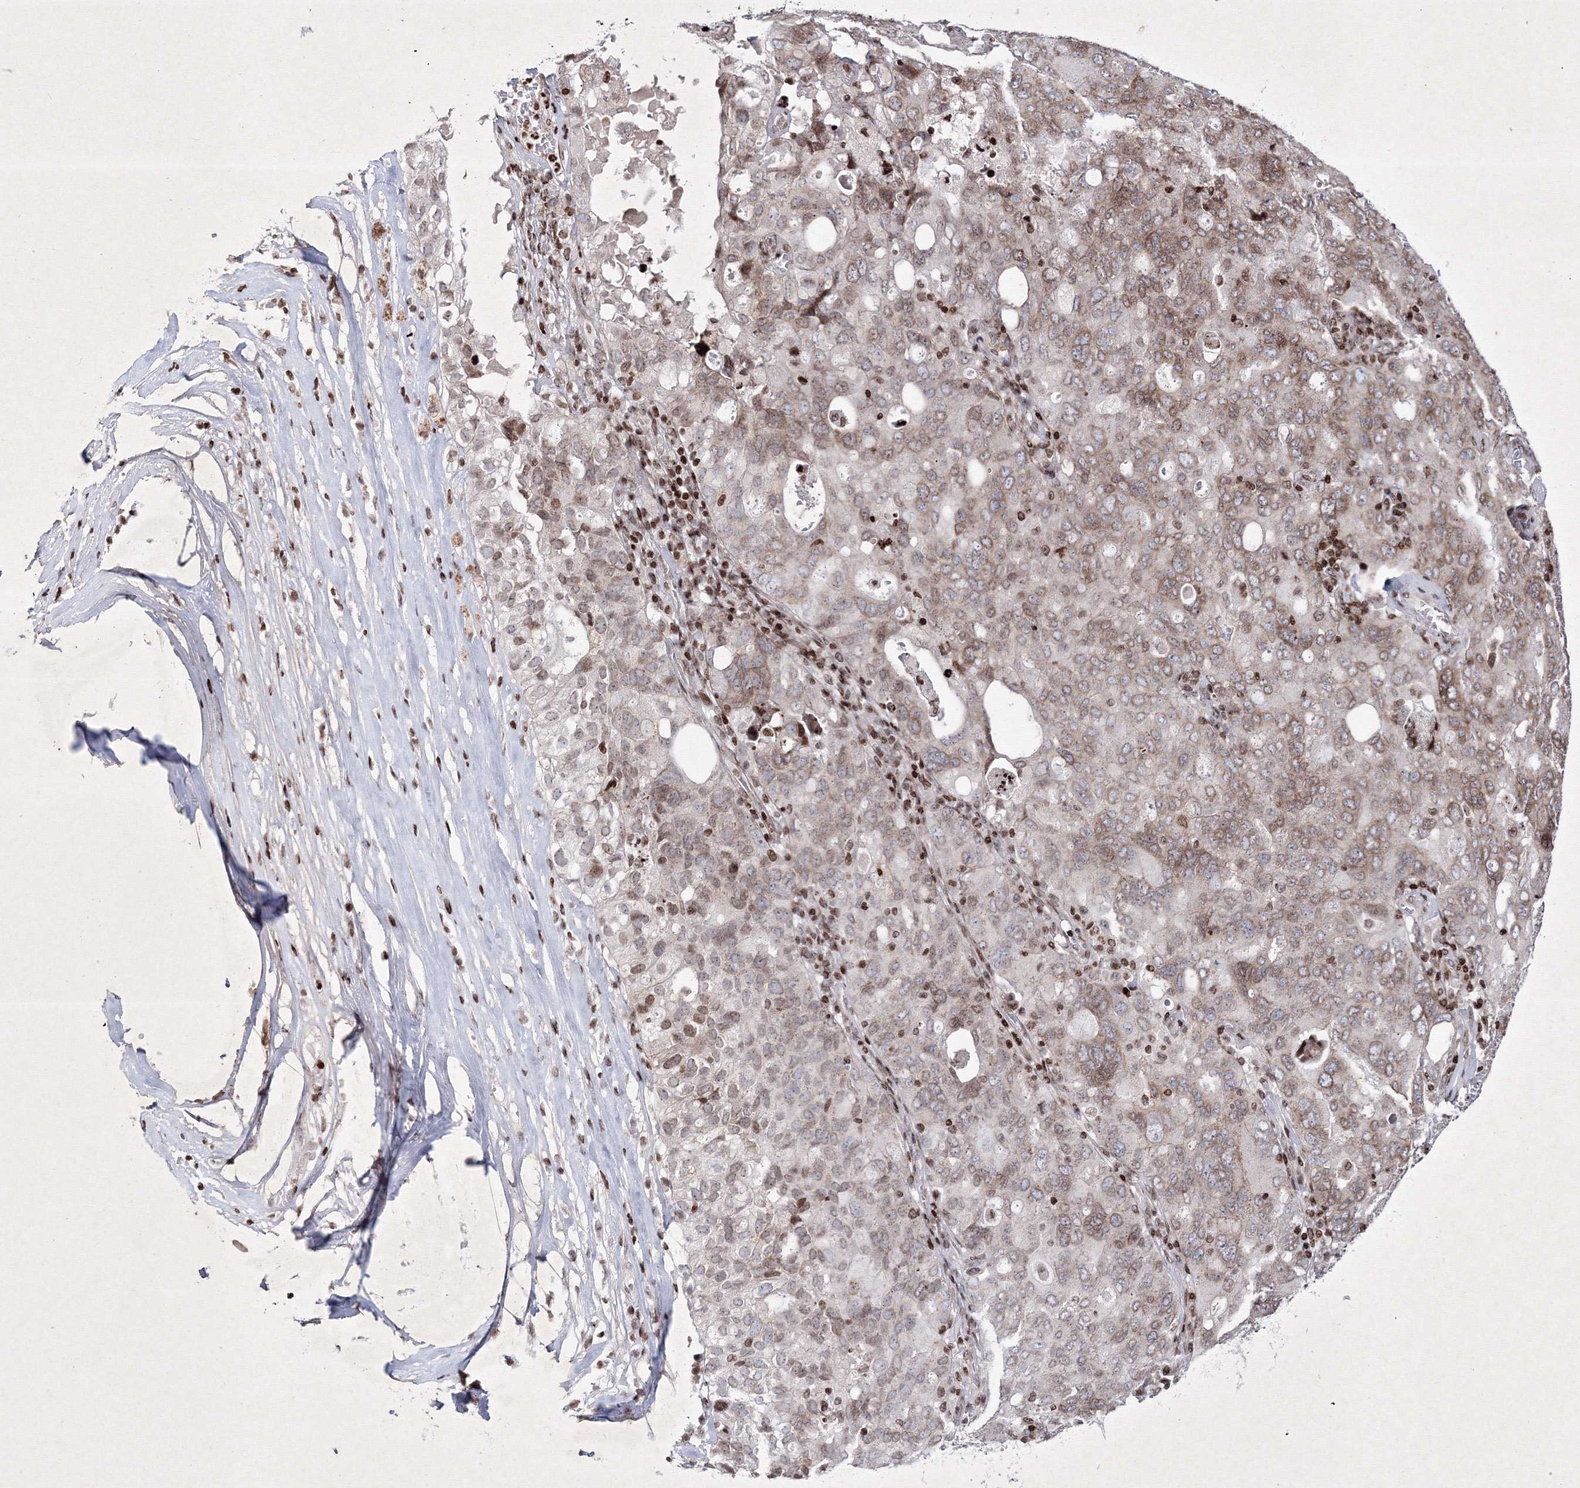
{"staining": {"intensity": "moderate", "quantity": "<25%", "location": "nuclear"}, "tissue": "ovarian cancer", "cell_type": "Tumor cells", "image_type": "cancer", "snomed": [{"axis": "morphology", "description": "Carcinoma, endometroid"}, {"axis": "topography", "description": "Ovary"}], "caption": "Moderate nuclear protein expression is seen in approximately <25% of tumor cells in ovarian cancer (endometroid carcinoma). (brown staining indicates protein expression, while blue staining denotes nuclei).", "gene": "SMIM29", "patient": {"sex": "female", "age": 62}}